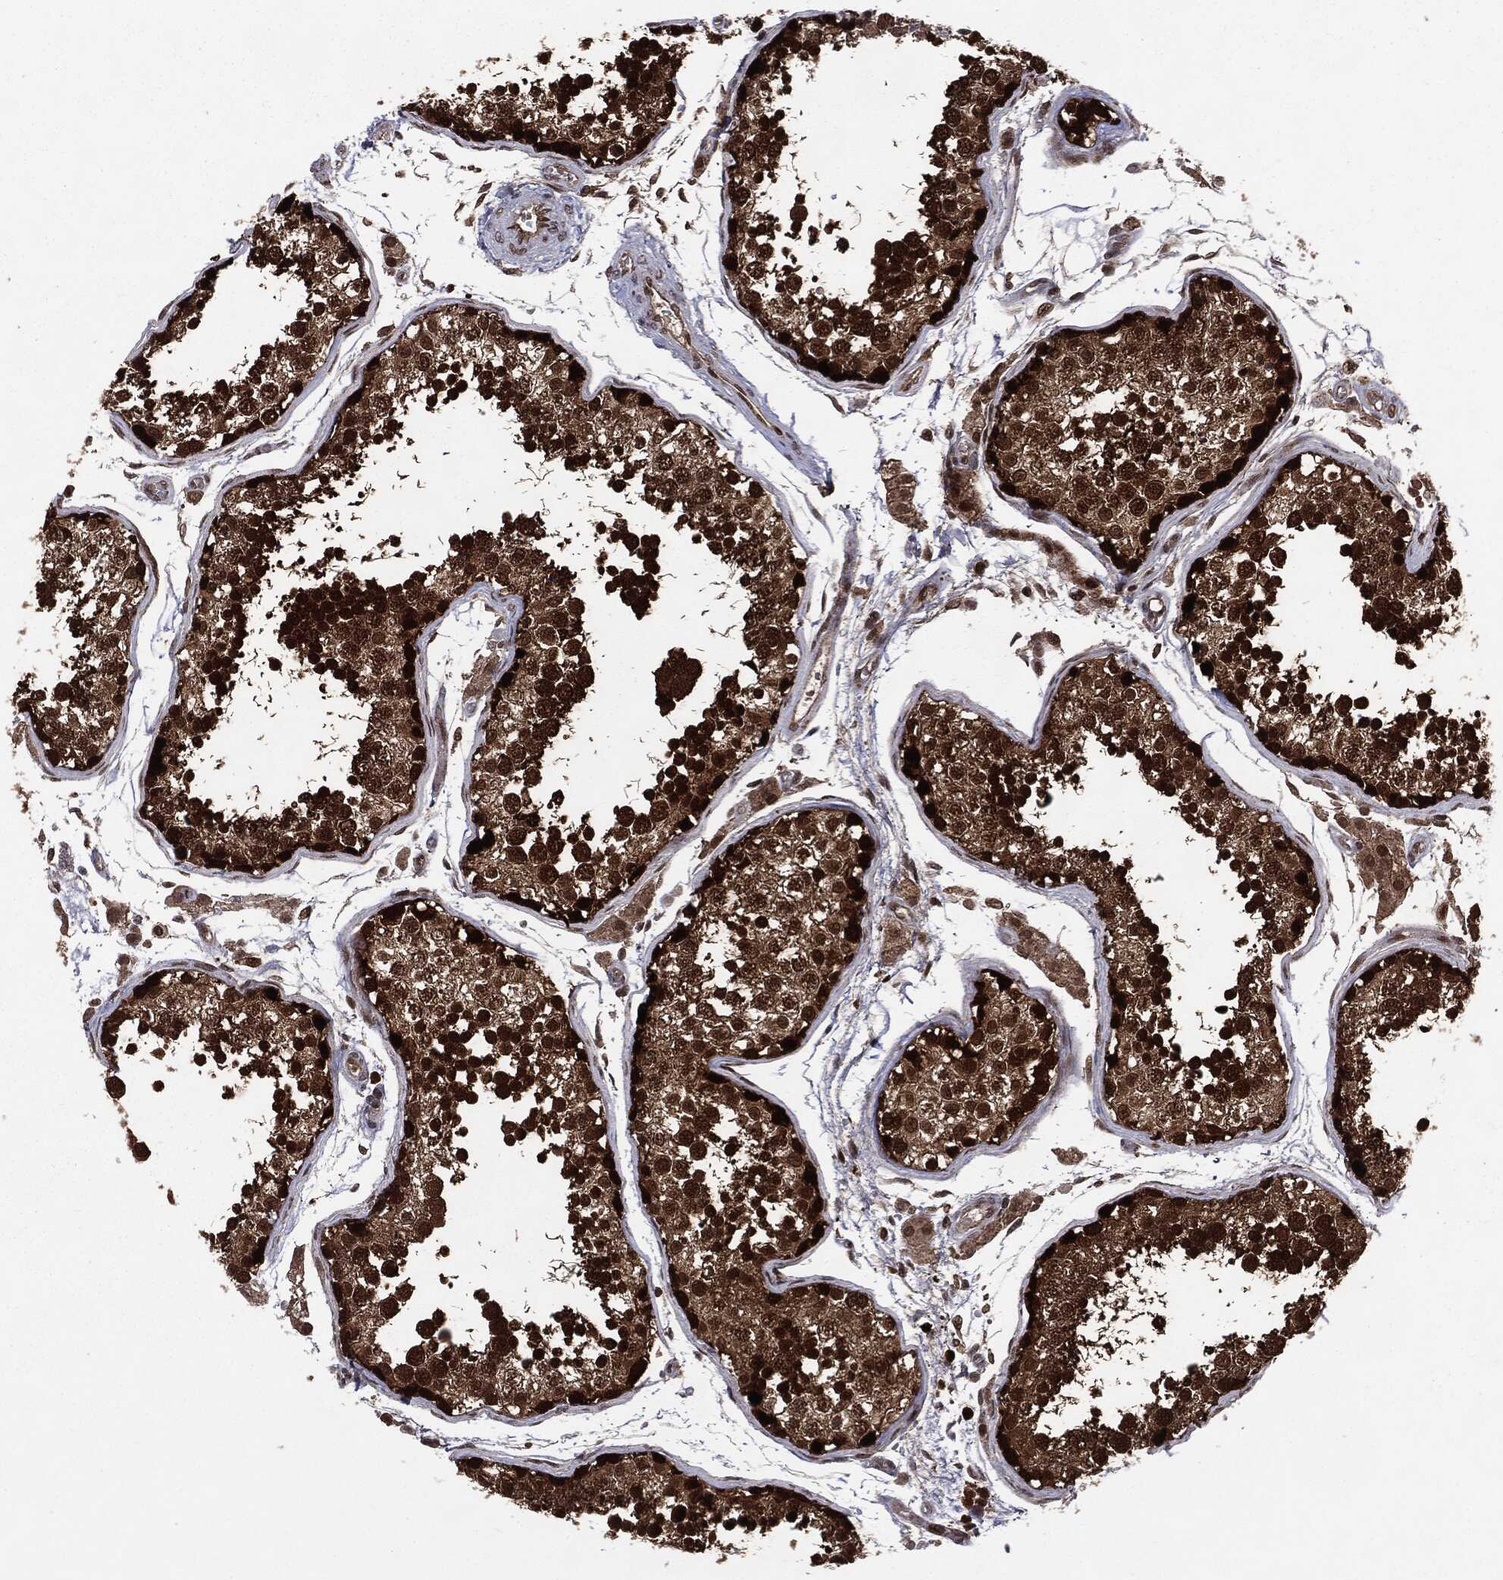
{"staining": {"intensity": "strong", "quantity": ">75%", "location": "cytoplasmic/membranous,nuclear"}, "tissue": "testis", "cell_type": "Cells in seminiferous ducts", "image_type": "normal", "snomed": [{"axis": "morphology", "description": "Normal tissue, NOS"}, {"axis": "topography", "description": "Testis"}], "caption": "A micrograph of testis stained for a protein exhibits strong cytoplasmic/membranous,nuclear brown staining in cells in seminiferous ducts.", "gene": "PTPA", "patient": {"sex": "male", "age": 29}}